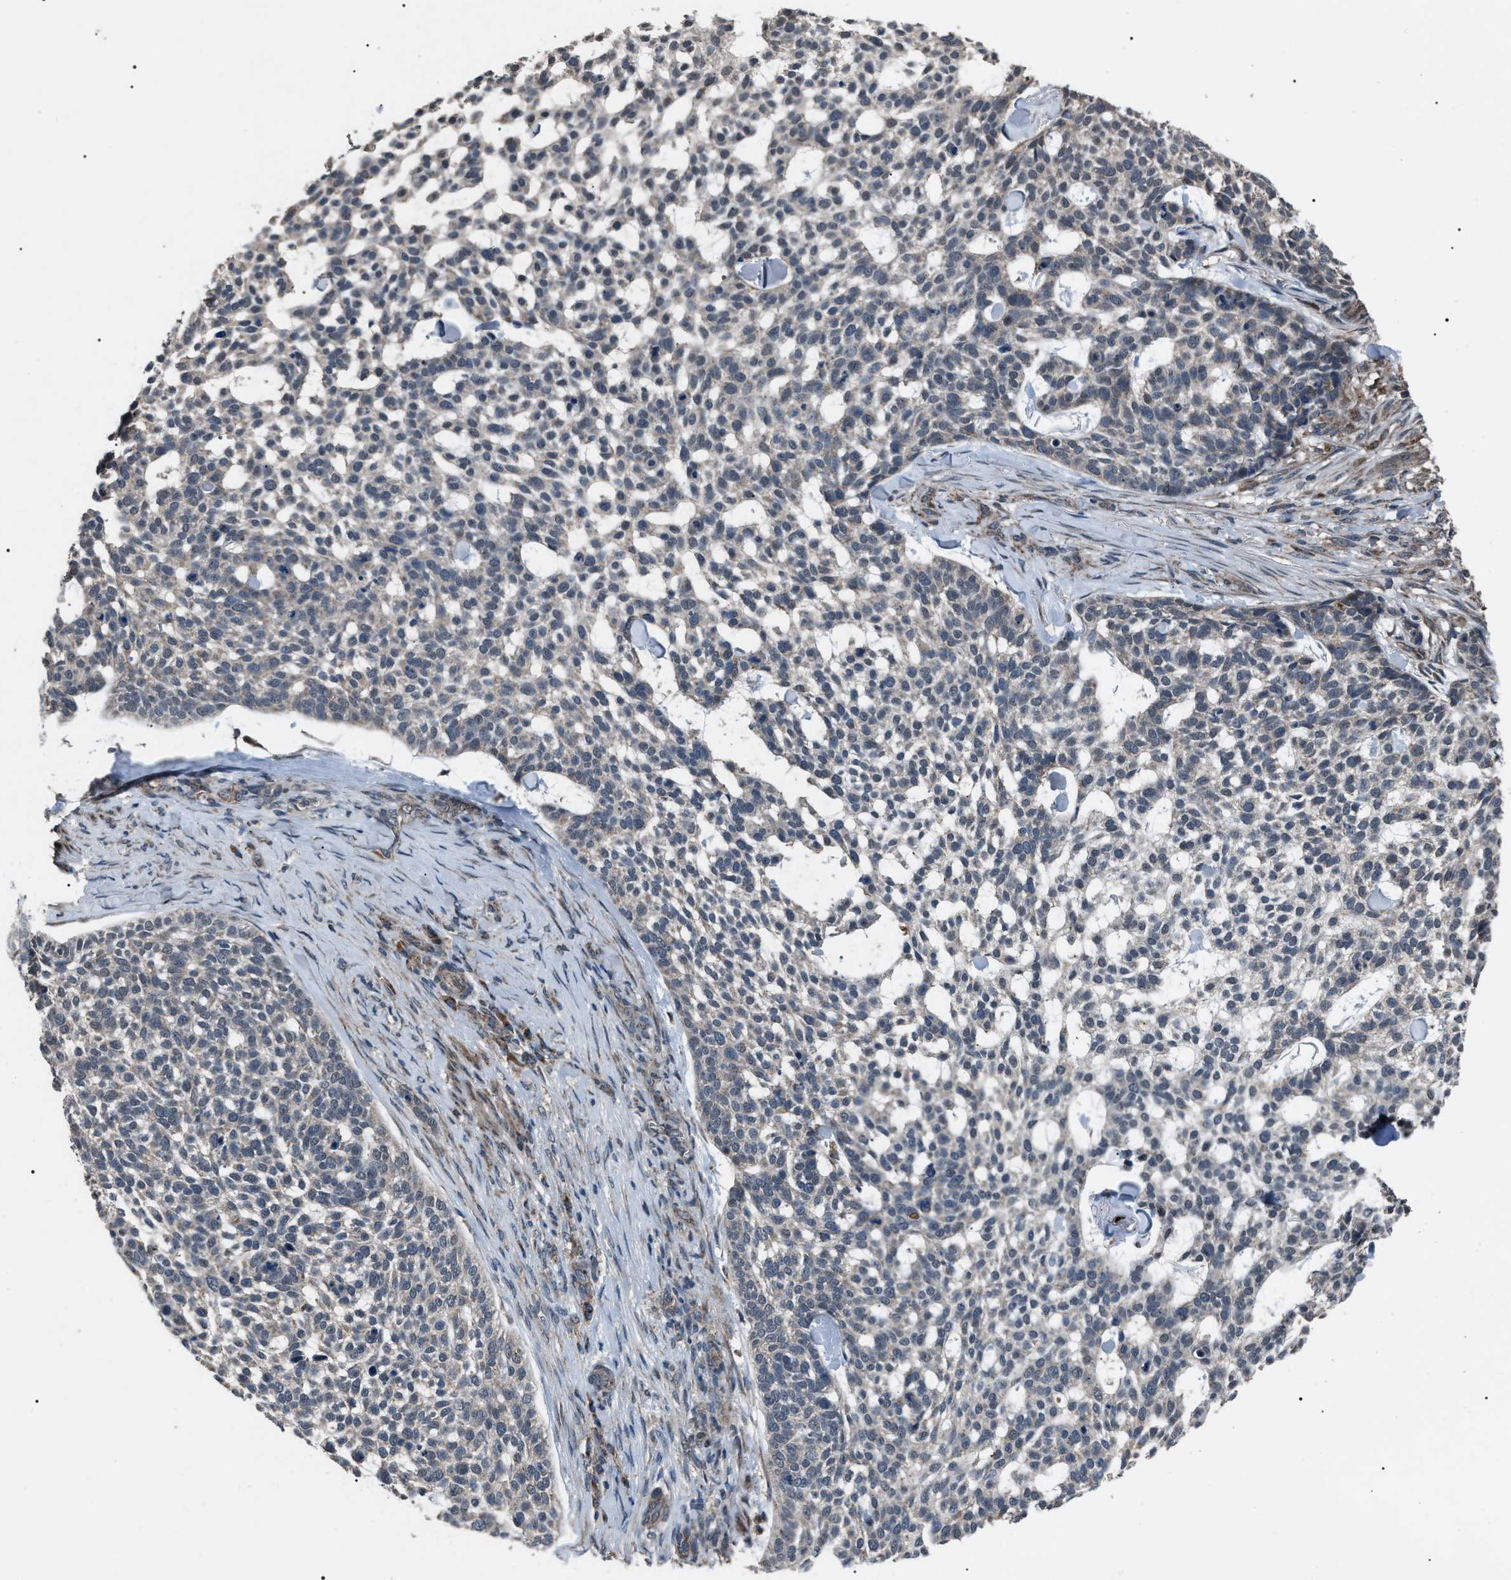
{"staining": {"intensity": "weak", "quantity": "<25%", "location": "cytoplasmic/membranous"}, "tissue": "skin cancer", "cell_type": "Tumor cells", "image_type": "cancer", "snomed": [{"axis": "morphology", "description": "Basal cell carcinoma"}, {"axis": "topography", "description": "Skin"}], "caption": "Protein analysis of skin cancer reveals no significant staining in tumor cells. The staining is performed using DAB brown chromogen with nuclei counter-stained in using hematoxylin.", "gene": "ZFAND2A", "patient": {"sex": "female", "age": 64}}